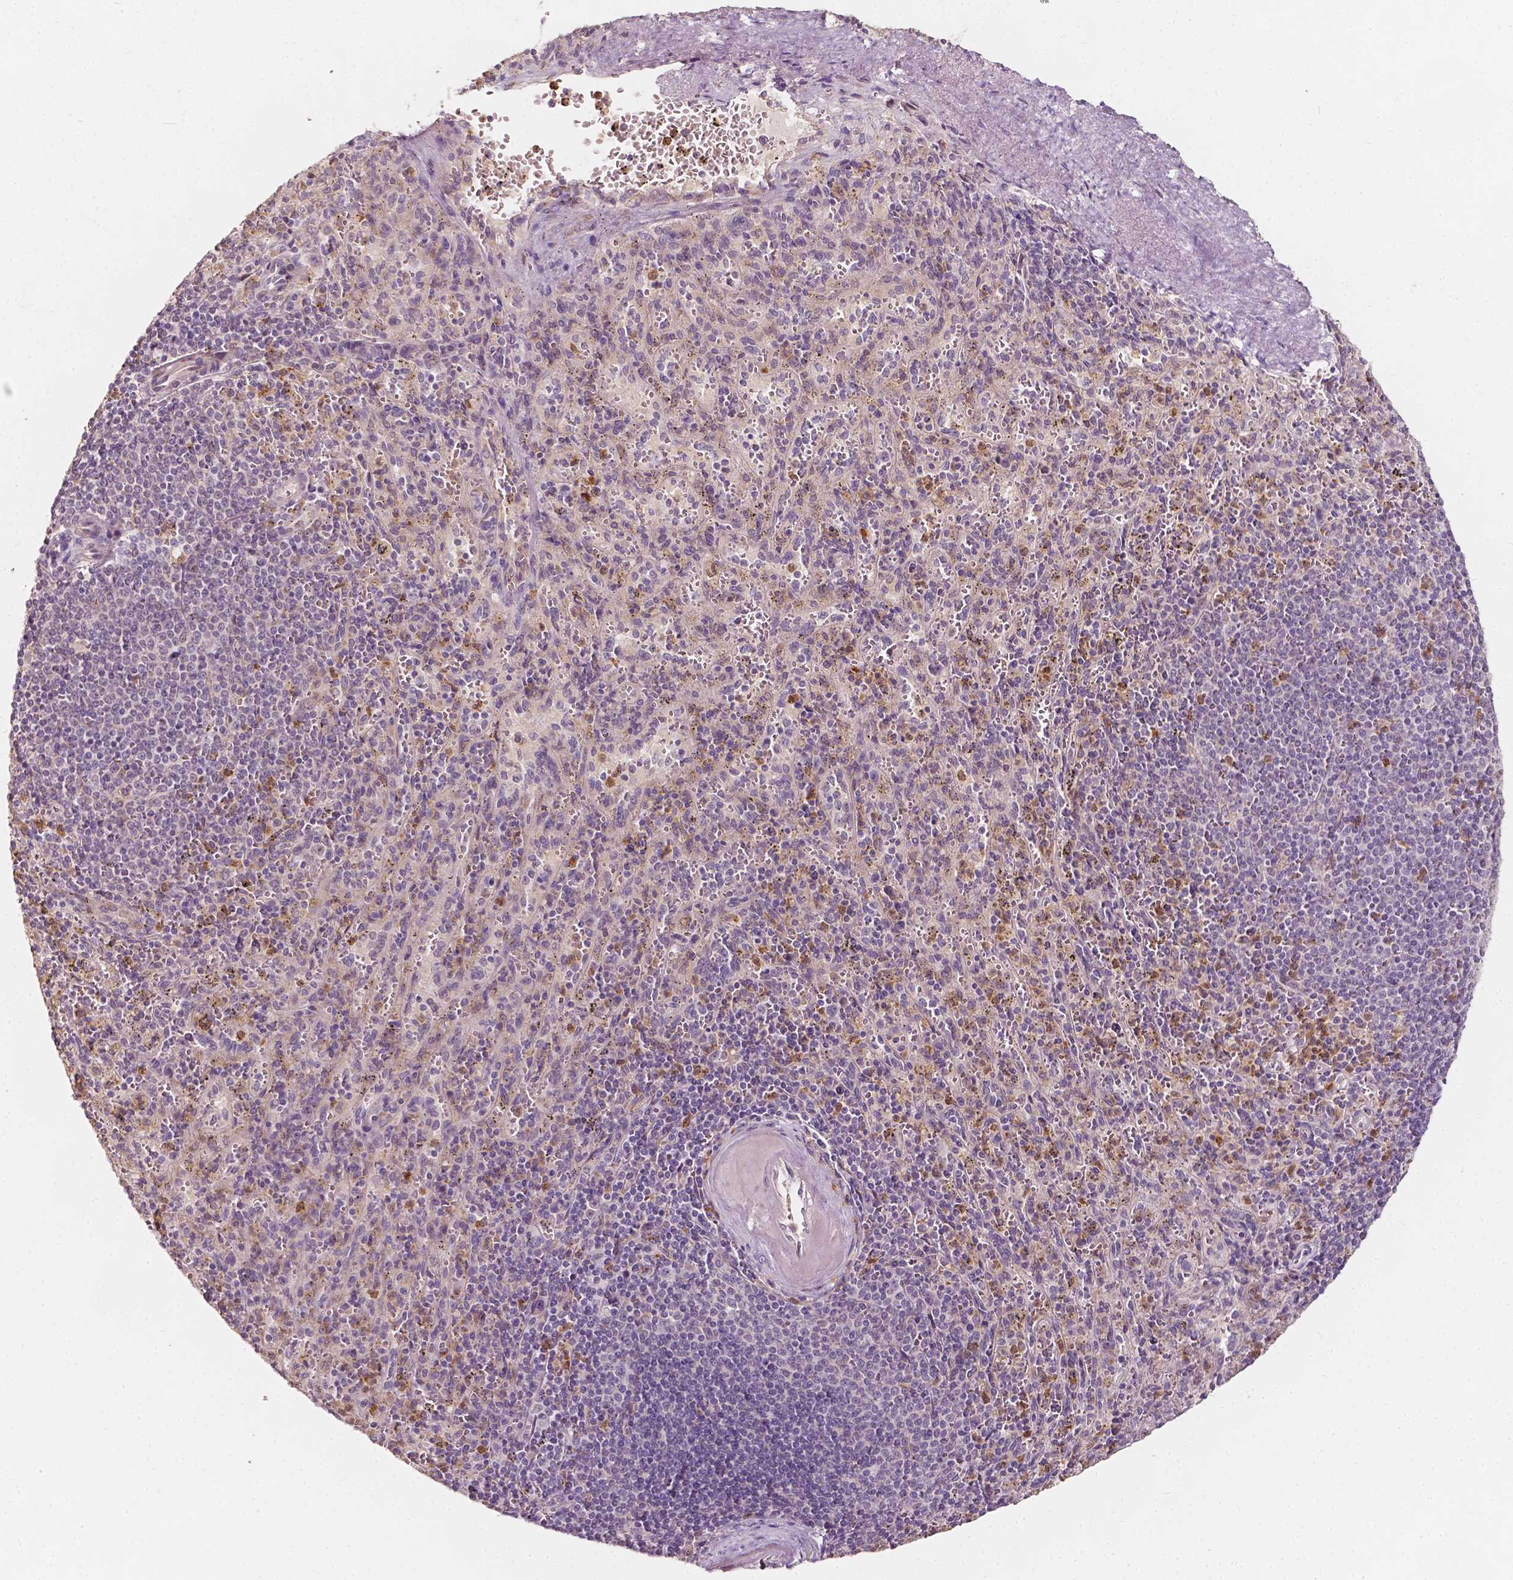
{"staining": {"intensity": "moderate", "quantity": "<25%", "location": "cytoplasmic/membranous"}, "tissue": "spleen", "cell_type": "Cells in red pulp", "image_type": "normal", "snomed": [{"axis": "morphology", "description": "Normal tissue, NOS"}, {"axis": "topography", "description": "Spleen"}], "caption": "Benign spleen was stained to show a protein in brown. There is low levels of moderate cytoplasmic/membranous positivity in about <25% of cells in red pulp. (Stains: DAB in brown, nuclei in blue, Microscopy: brightfield microscopy at high magnification).", "gene": "NPC1L1", "patient": {"sex": "male", "age": 57}}